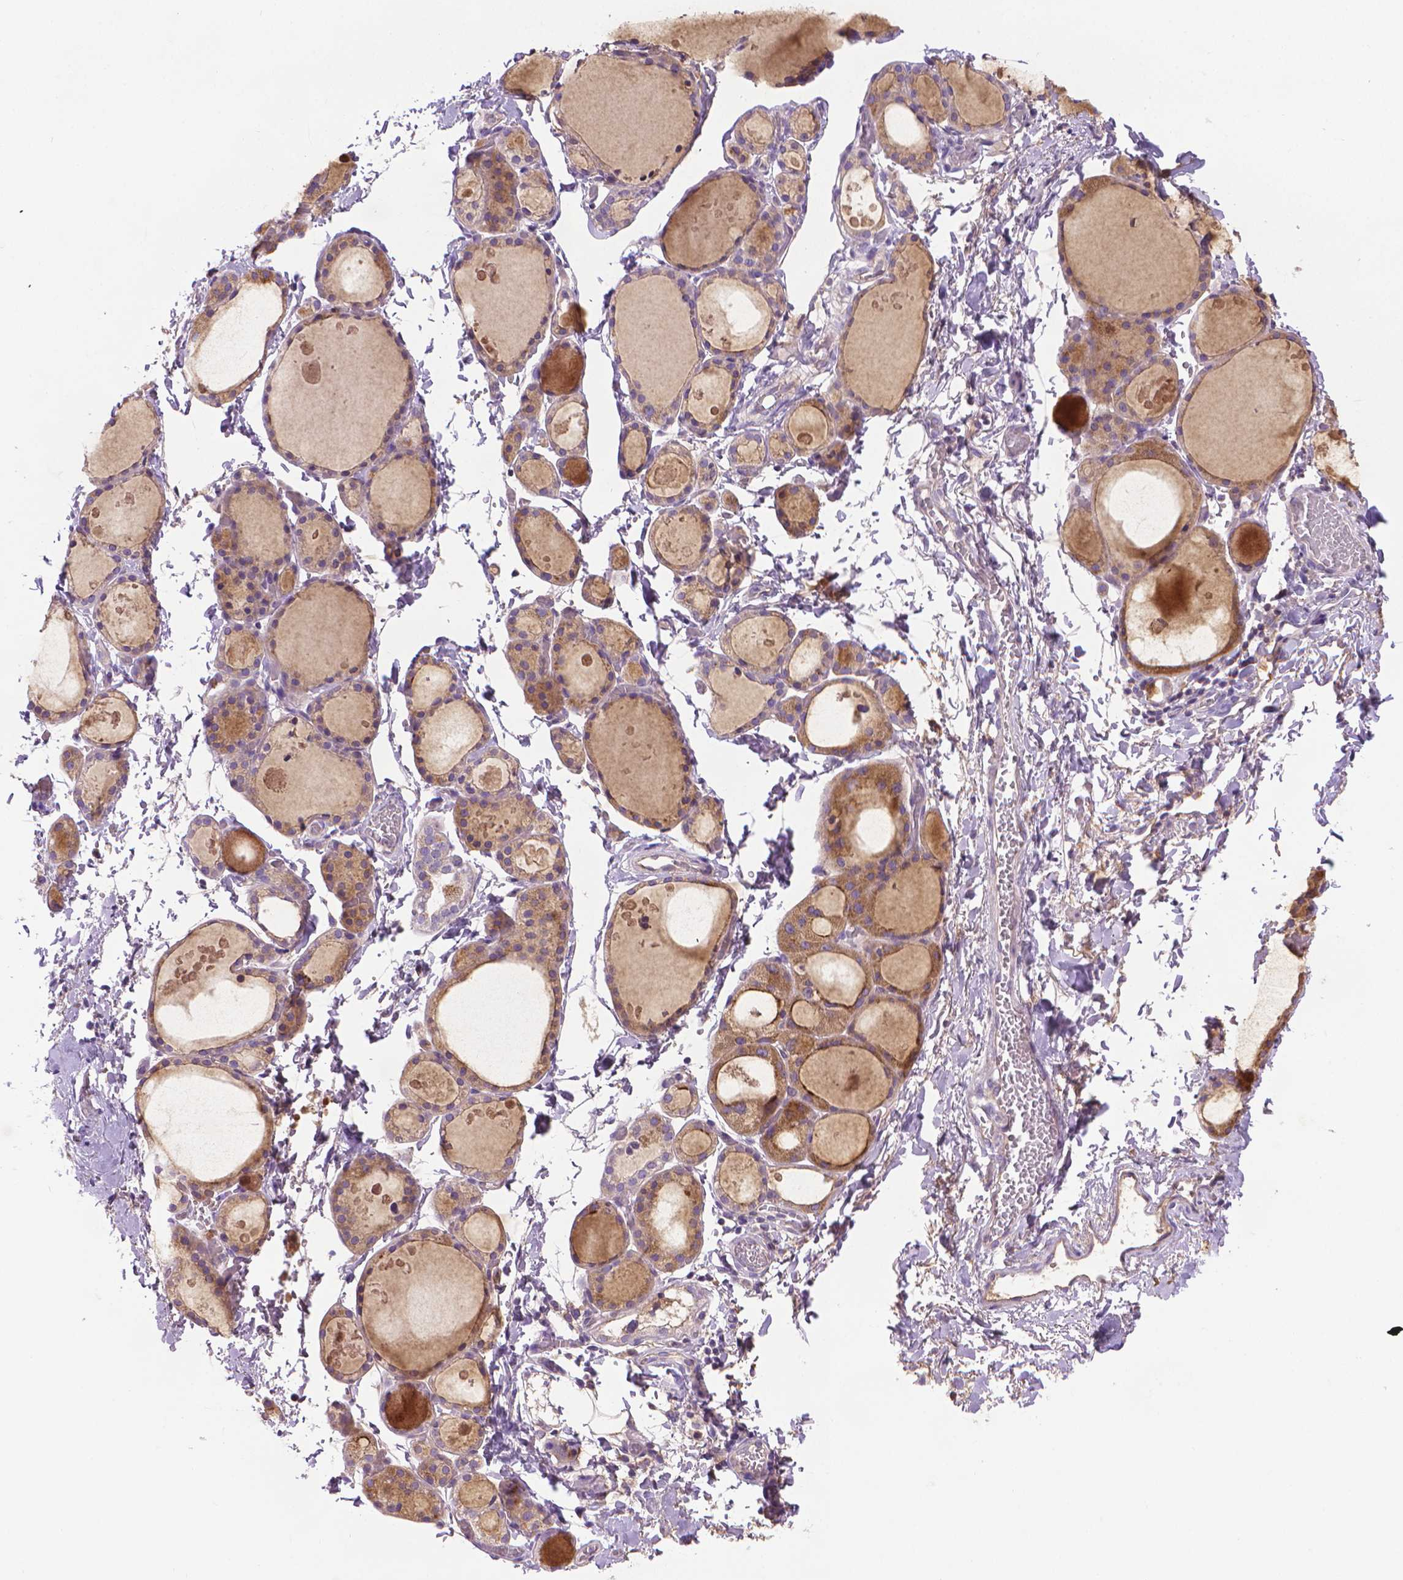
{"staining": {"intensity": "weak", "quantity": ">75%", "location": "cytoplasmic/membranous"}, "tissue": "thyroid gland", "cell_type": "Glandular cells", "image_type": "normal", "snomed": [{"axis": "morphology", "description": "Normal tissue, NOS"}, {"axis": "topography", "description": "Thyroid gland"}], "caption": "An image of thyroid gland stained for a protein exhibits weak cytoplasmic/membranous brown staining in glandular cells. (IHC, brightfield microscopy, high magnification).", "gene": "SLC51B", "patient": {"sex": "male", "age": 68}}